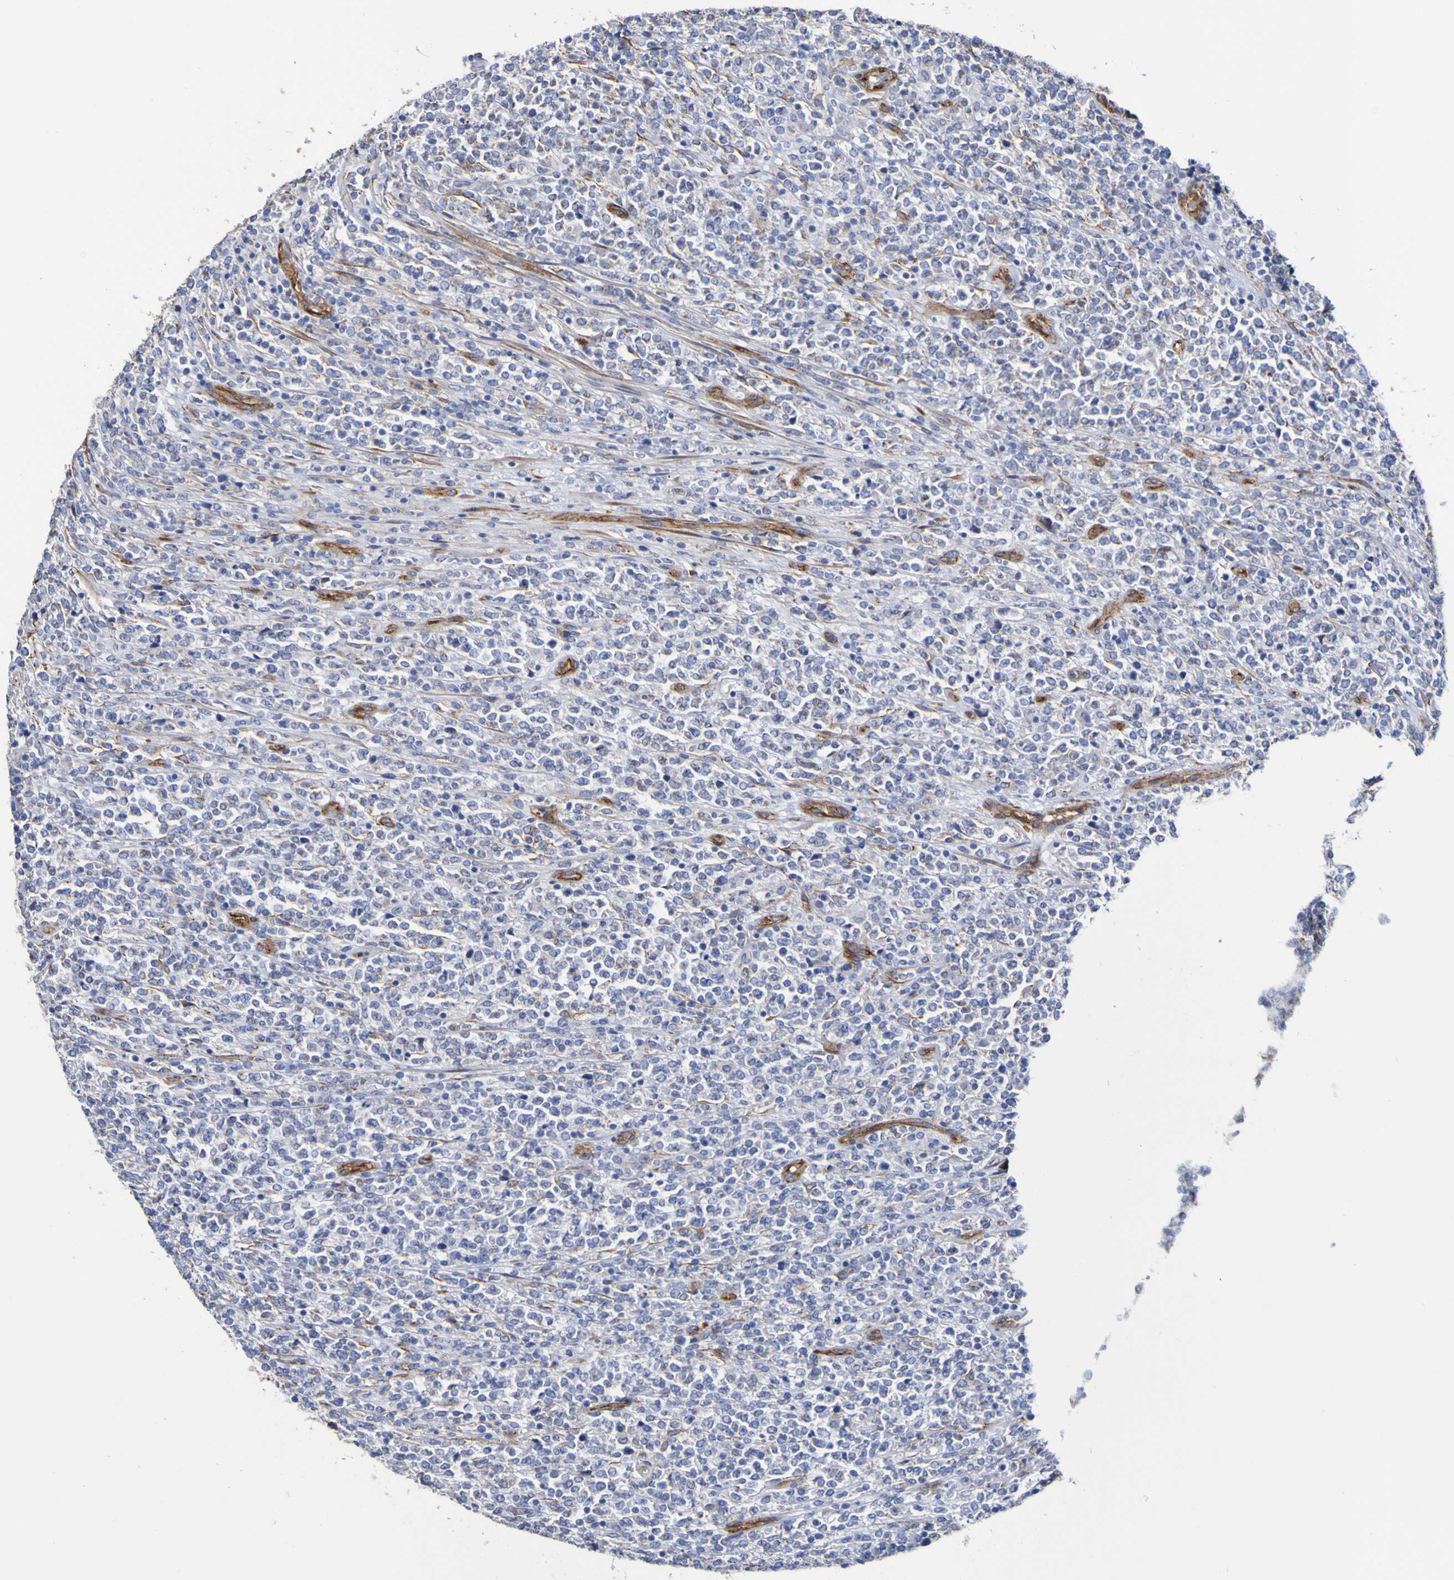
{"staining": {"intensity": "weak", "quantity": "<25%", "location": "cytoplasmic/membranous"}, "tissue": "lymphoma", "cell_type": "Tumor cells", "image_type": "cancer", "snomed": [{"axis": "morphology", "description": "Malignant lymphoma, non-Hodgkin's type, High grade"}, {"axis": "topography", "description": "Soft tissue"}], "caption": "Image shows no significant protein positivity in tumor cells of lymphoma. The staining is performed using DAB (3,3'-diaminobenzidine) brown chromogen with nuclei counter-stained in using hematoxylin.", "gene": "ELMOD3", "patient": {"sex": "male", "age": 18}}